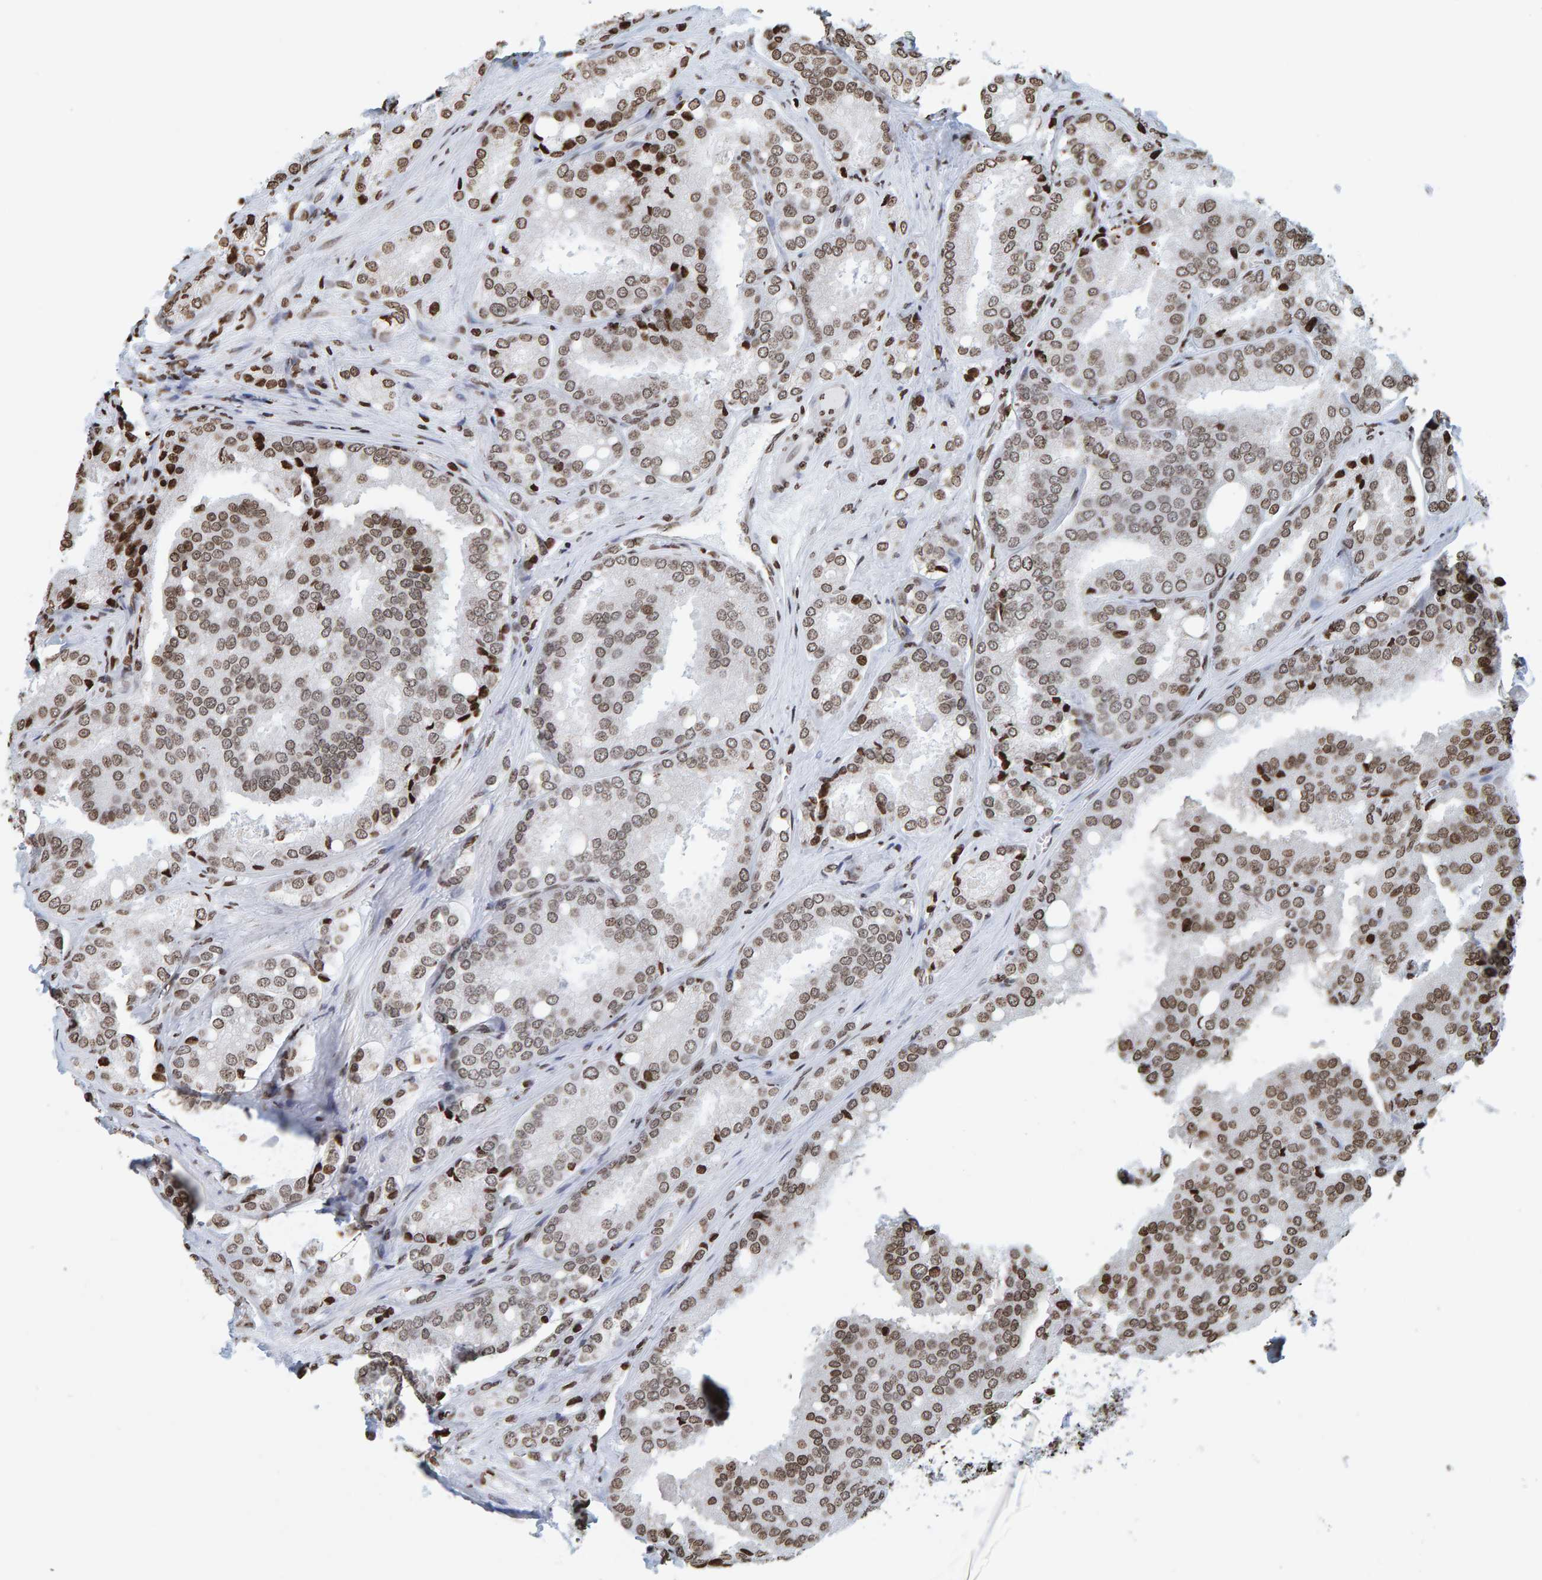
{"staining": {"intensity": "moderate", "quantity": "25%-75%", "location": "nuclear"}, "tissue": "prostate cancer", "cell_type": "Tumor cells", "image_type": "cancer", "snomed": [{"axis": "morphology", "description": "Adenocarcinoma, High grade"}, {"axis": "topography", "description": "Prostate"}], "caption": "Tumor cells demonstrate moderate nuclear staining in about 25%-75% of cells in prostate cancer (adenocarcinoma (high-grade)).", "gene": "BRF2", "patient": {"sex": "male", "age": 50}}